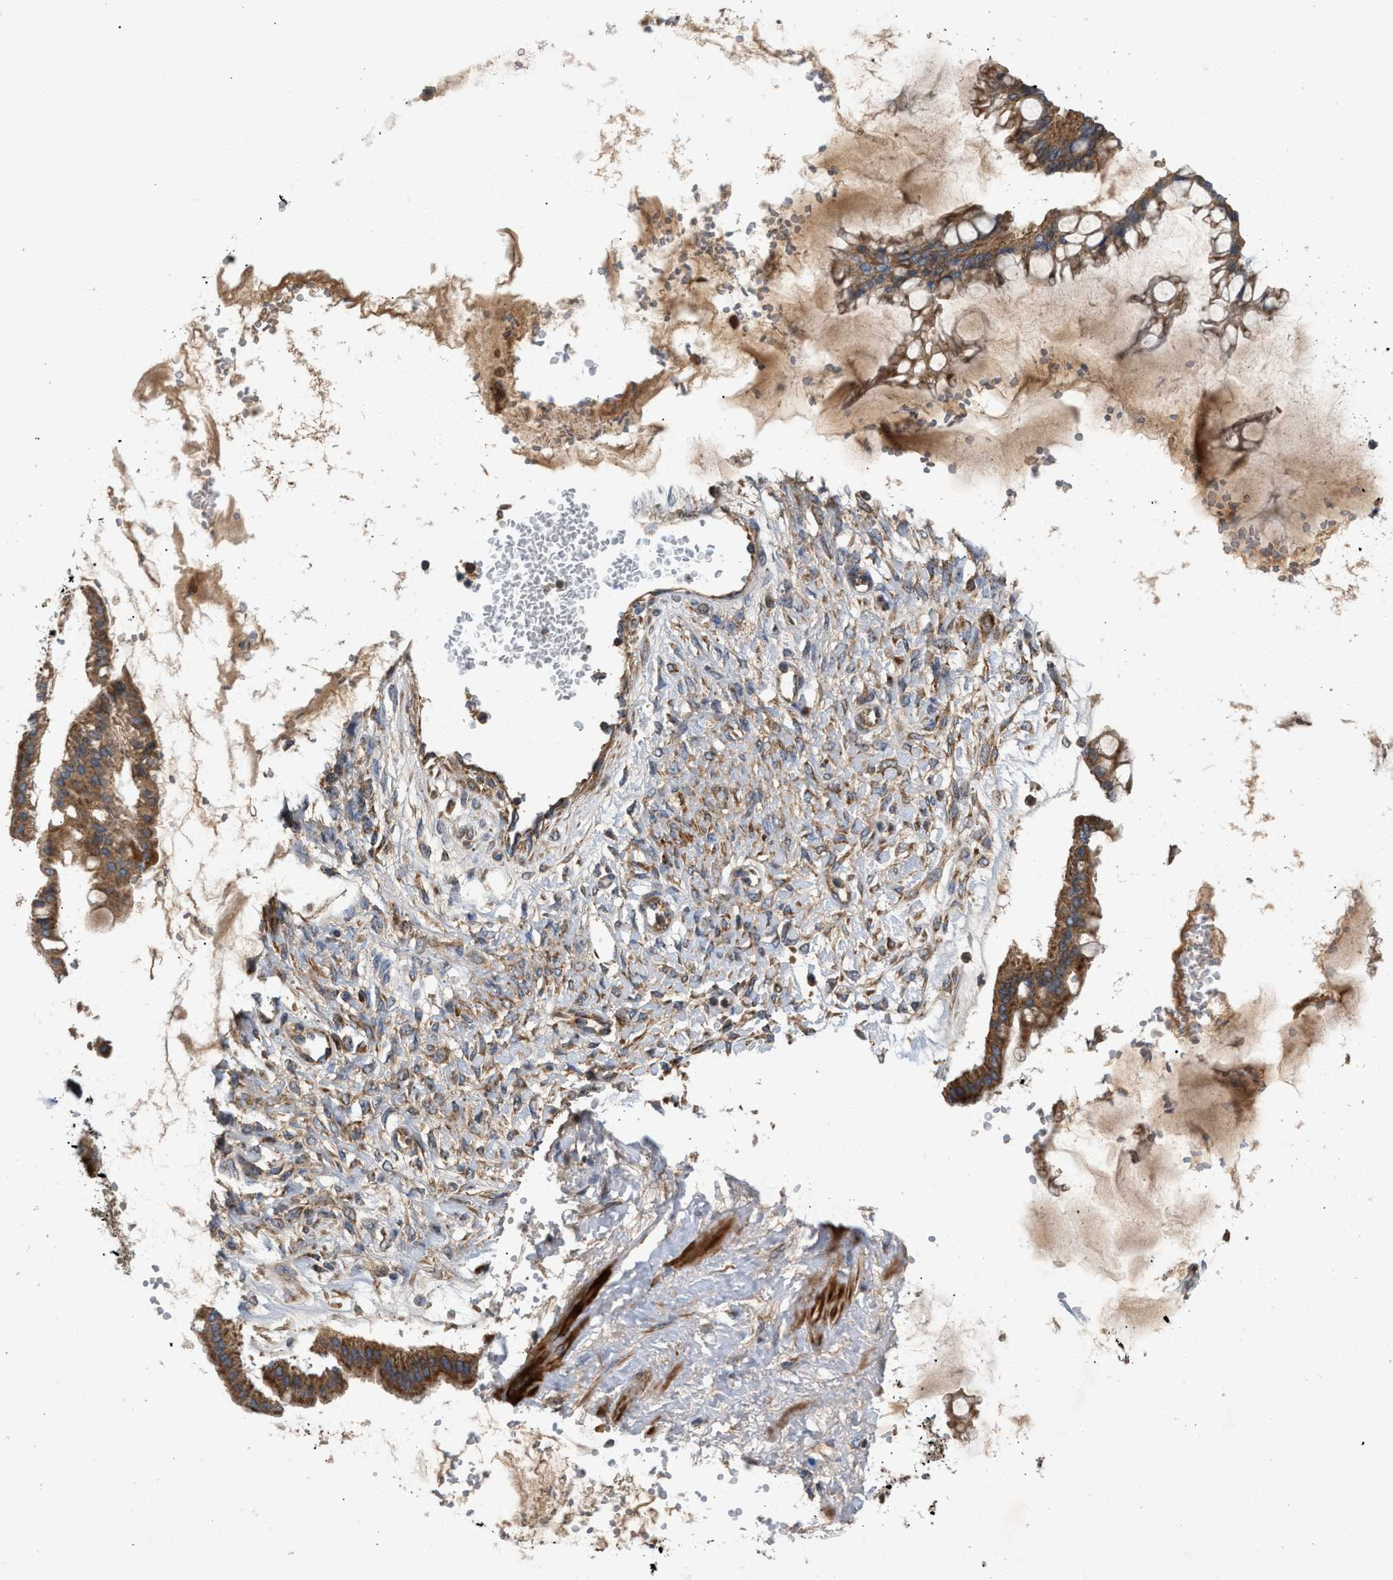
{"staining": {"intensity": "moderate", "quantity": ">75%", "location": "cytoplasmic/membranous"}, "tissue": "ovarian cancer", "cell_type": "Tumor cells", "image_type": "cancer", "snomed": [{"axis": "morphology", "description": "Cystadenocarcinoma, mucinous, NOS"}, {"axis": "topography", "description": "Ovary"}], "caption": "Immunohistochemistry (IHC) of ovarian mucinous cystadenocarcinoma reveals medium levels of moderate cytoplasmic/membranous staining in about >75% of tumor cells.", "gene": "TACO1", "patient": {"sex": "female", "age": 73}}